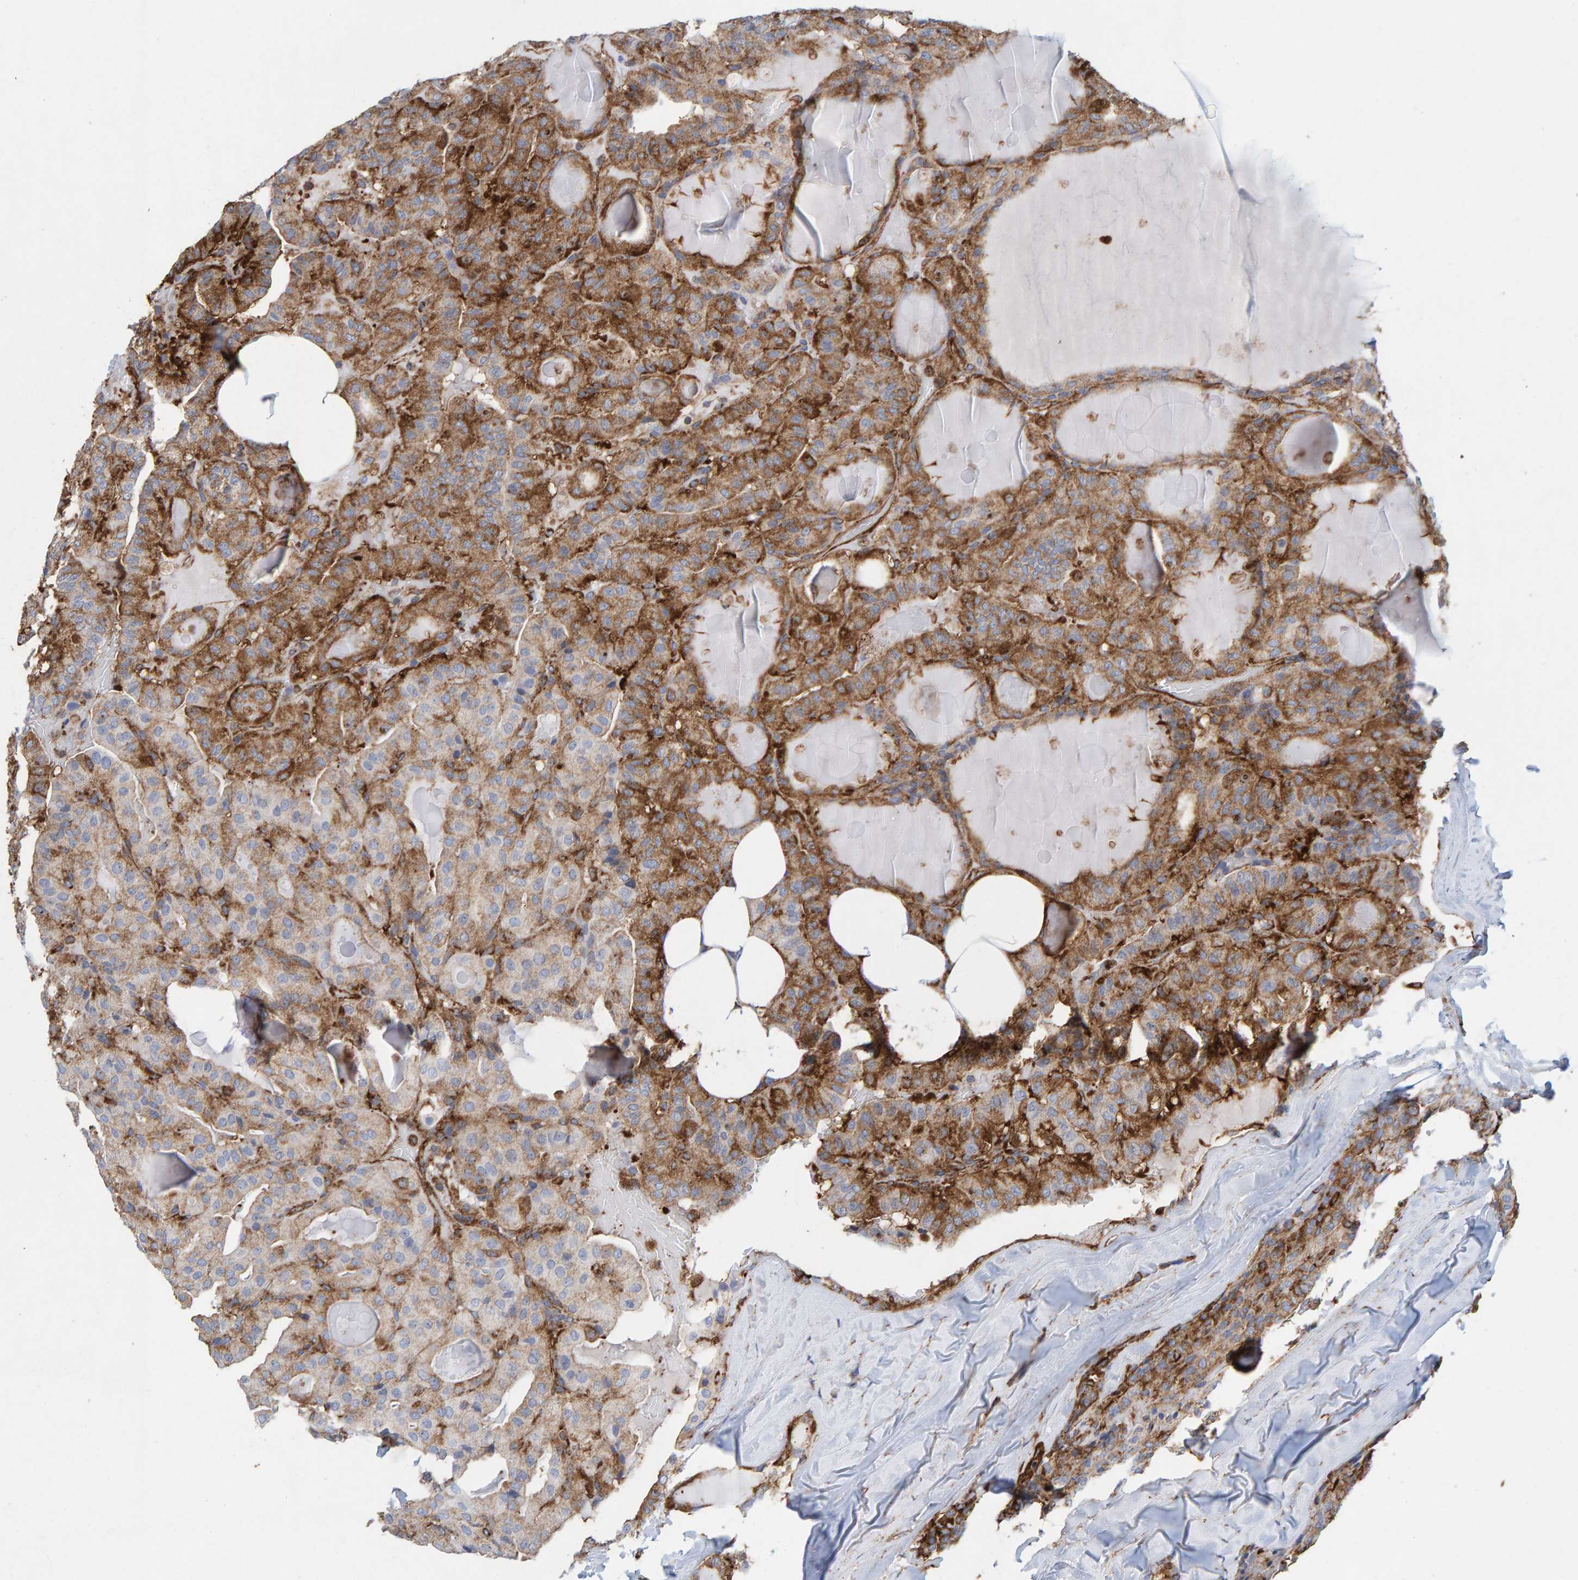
{"staining": {"intensity": "strong", "quantity": "25%-75%", "location": "cytoplasmic/membranous"}, "tissue": "thyroid cancer", "cell_type": "Tumor cells", "image_type": "cancer", "snomed": [{"axis": "morphology", "description": "Papillary adenocarcinoma, NOS"}, {"axis": "topography", "description": "Thyroid gland"}], "caption": "Immunohistochemical staining of papillary adenocarcinoma (thyroid) shows strong cytoplasmic/membranous protein staining in approximately 25%-75% of tumor cells.", "gene": "MVP", "patient": {"sex": "male", "age": 77}}